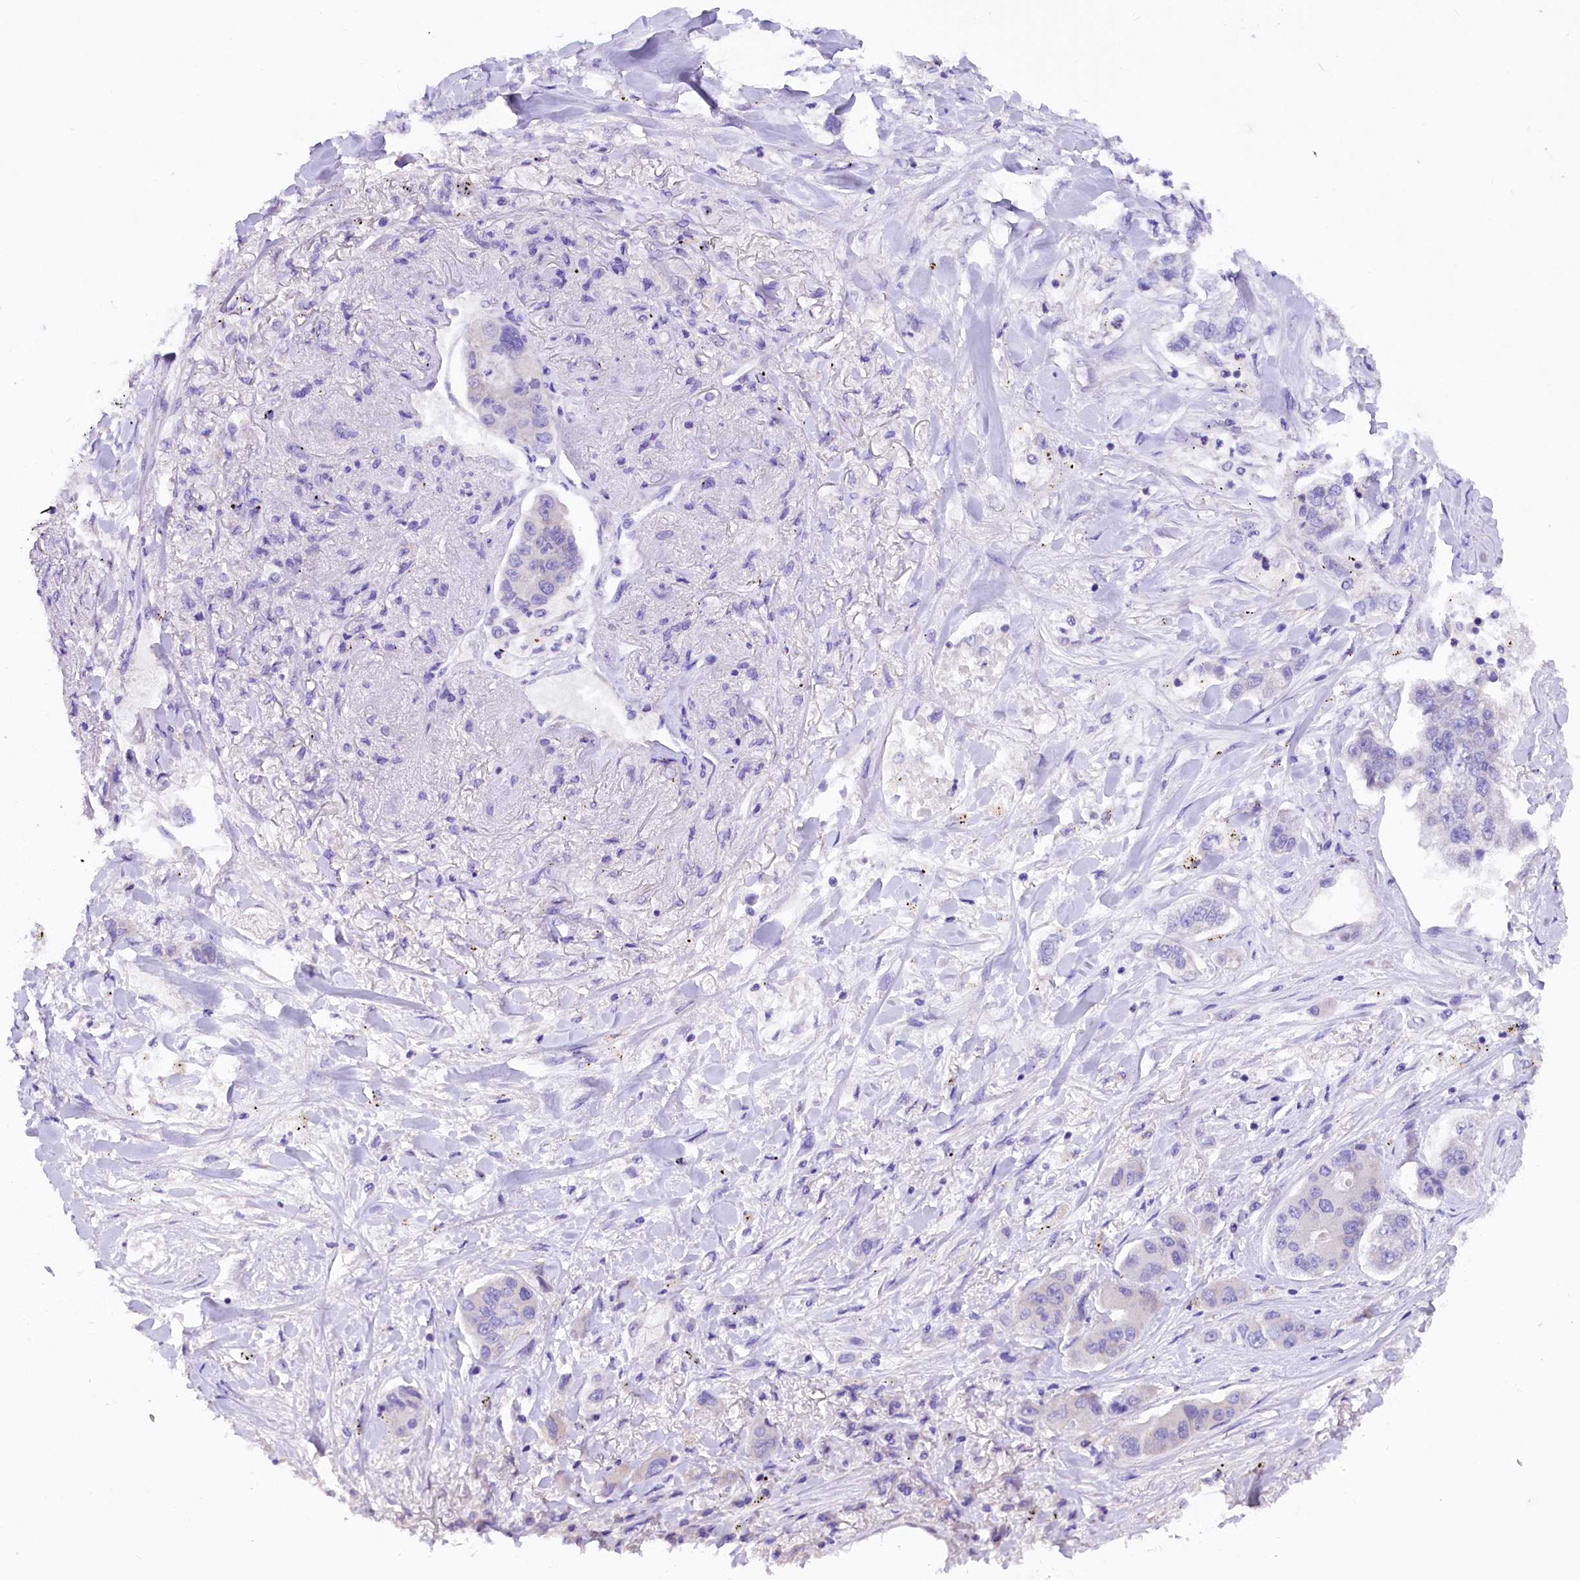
{"staining": {"intensity": "negative", "quantity": "none", "location": "none"}, "tissue": "lung cancer", "cell_type": "Tumor cells", "image_type": "cancer", "snomed": [{"axis": "morphology", "description": "Adenocarcinoma, NOS"}, {"axis": "topography", "description": "Lung"}], "caption": "Immunohistochemical staining of human adenocarcinoma (lung) demonstrates no significant staining in tumor cells. The staining is performed using DAB brown chromogen with nuclei counter-stained in using hematoxylin.", "gene": "AP3B2", "patient": {"sex": "male", "age": 49}}